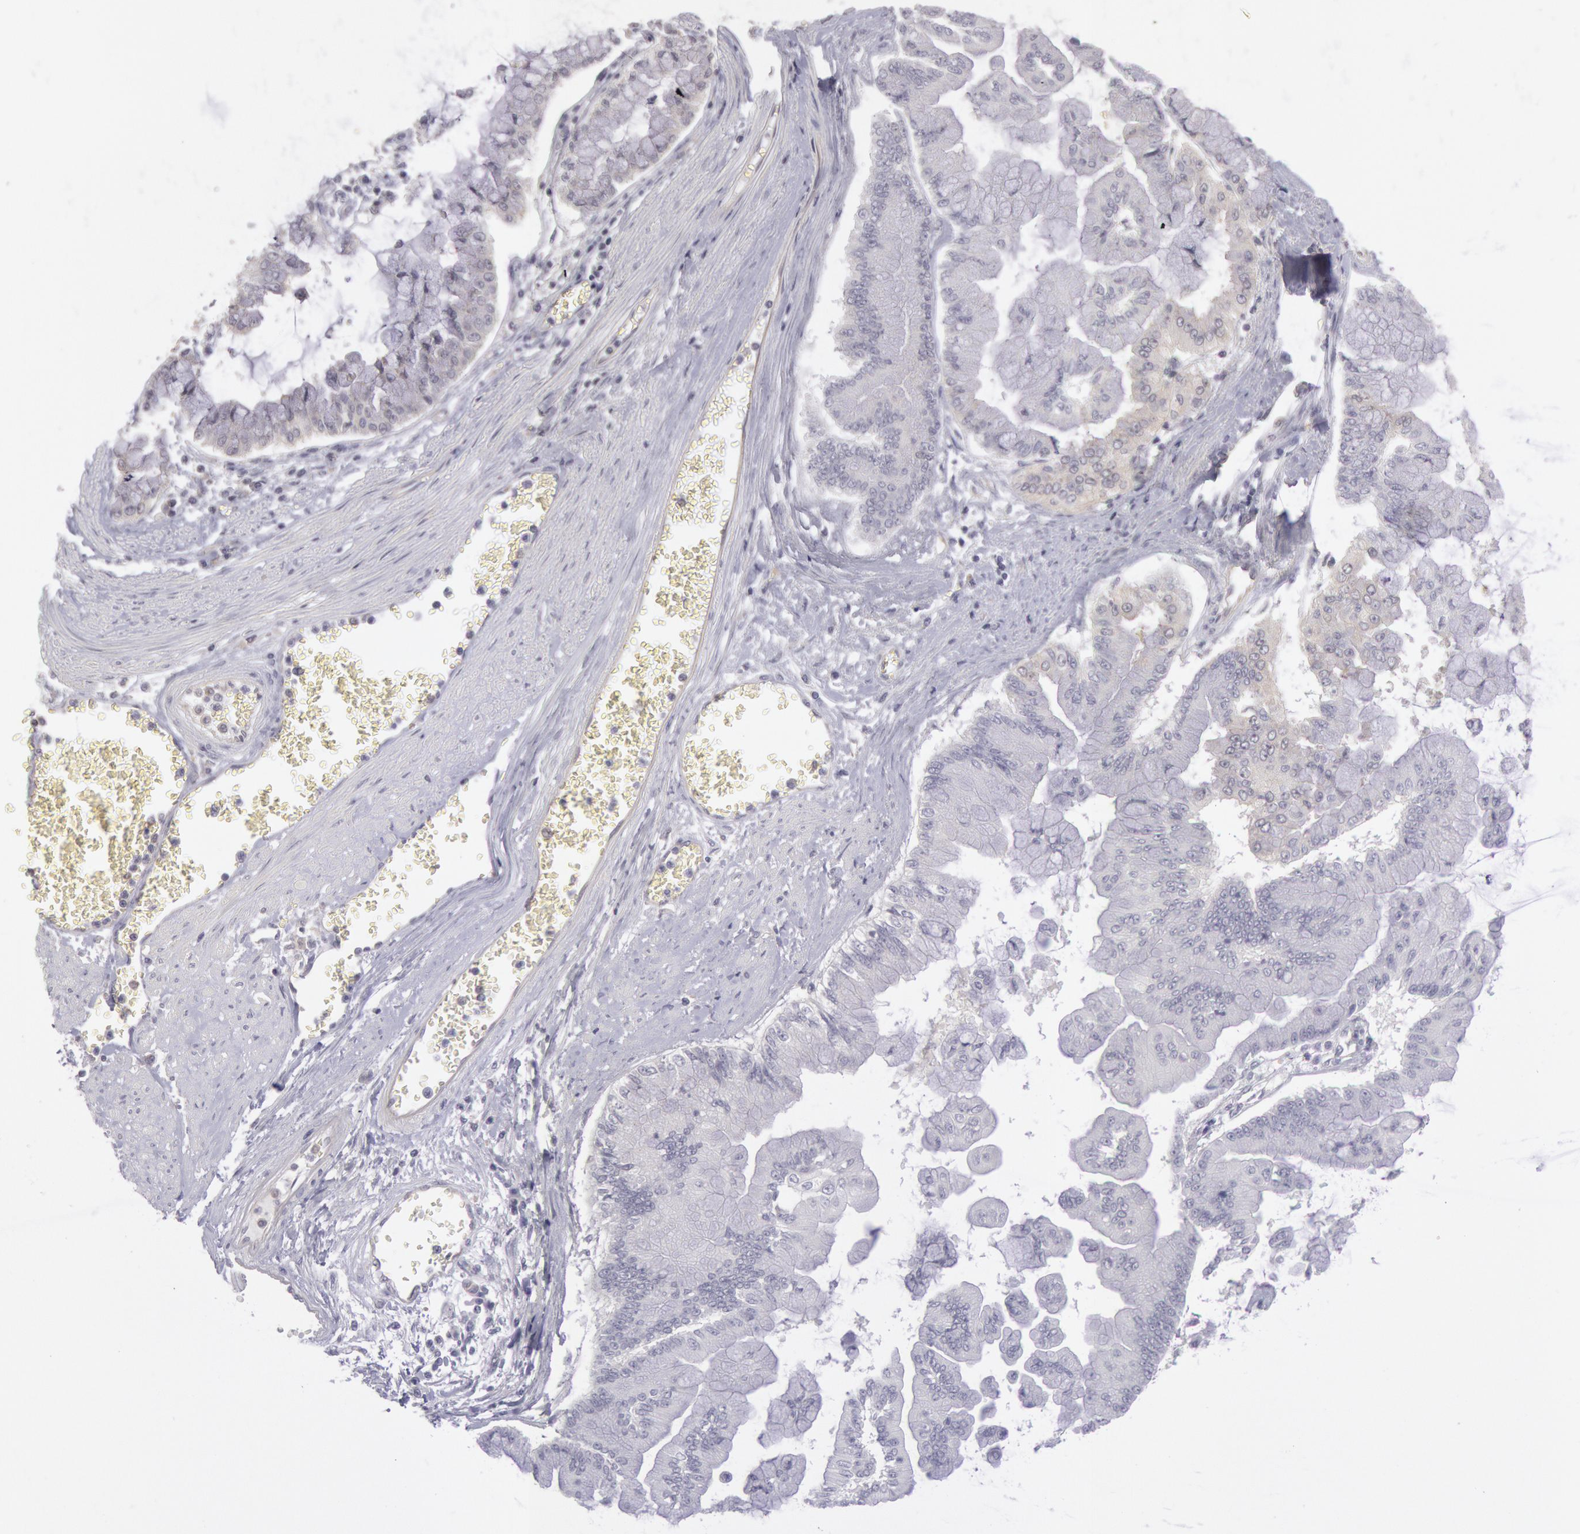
{"staining": {"intensity": "negative", "quantity": "none", "location": "none"}, "tissue": "liver cancer", "cell_type": "Tumor cells", "image_type": "cancer", "snomed": [{"axis": "morphology", "description": "Cholangiocarcinoma"}, {"axis": "topography", "description": "Liver"}], "caption": "Cholangiocarcinoma (liver) was stained to show a protein in brown. There is no significant expression in tumor cells.", "gene": "IKBKB", "patient": {"sex": "female", "age": 79}}